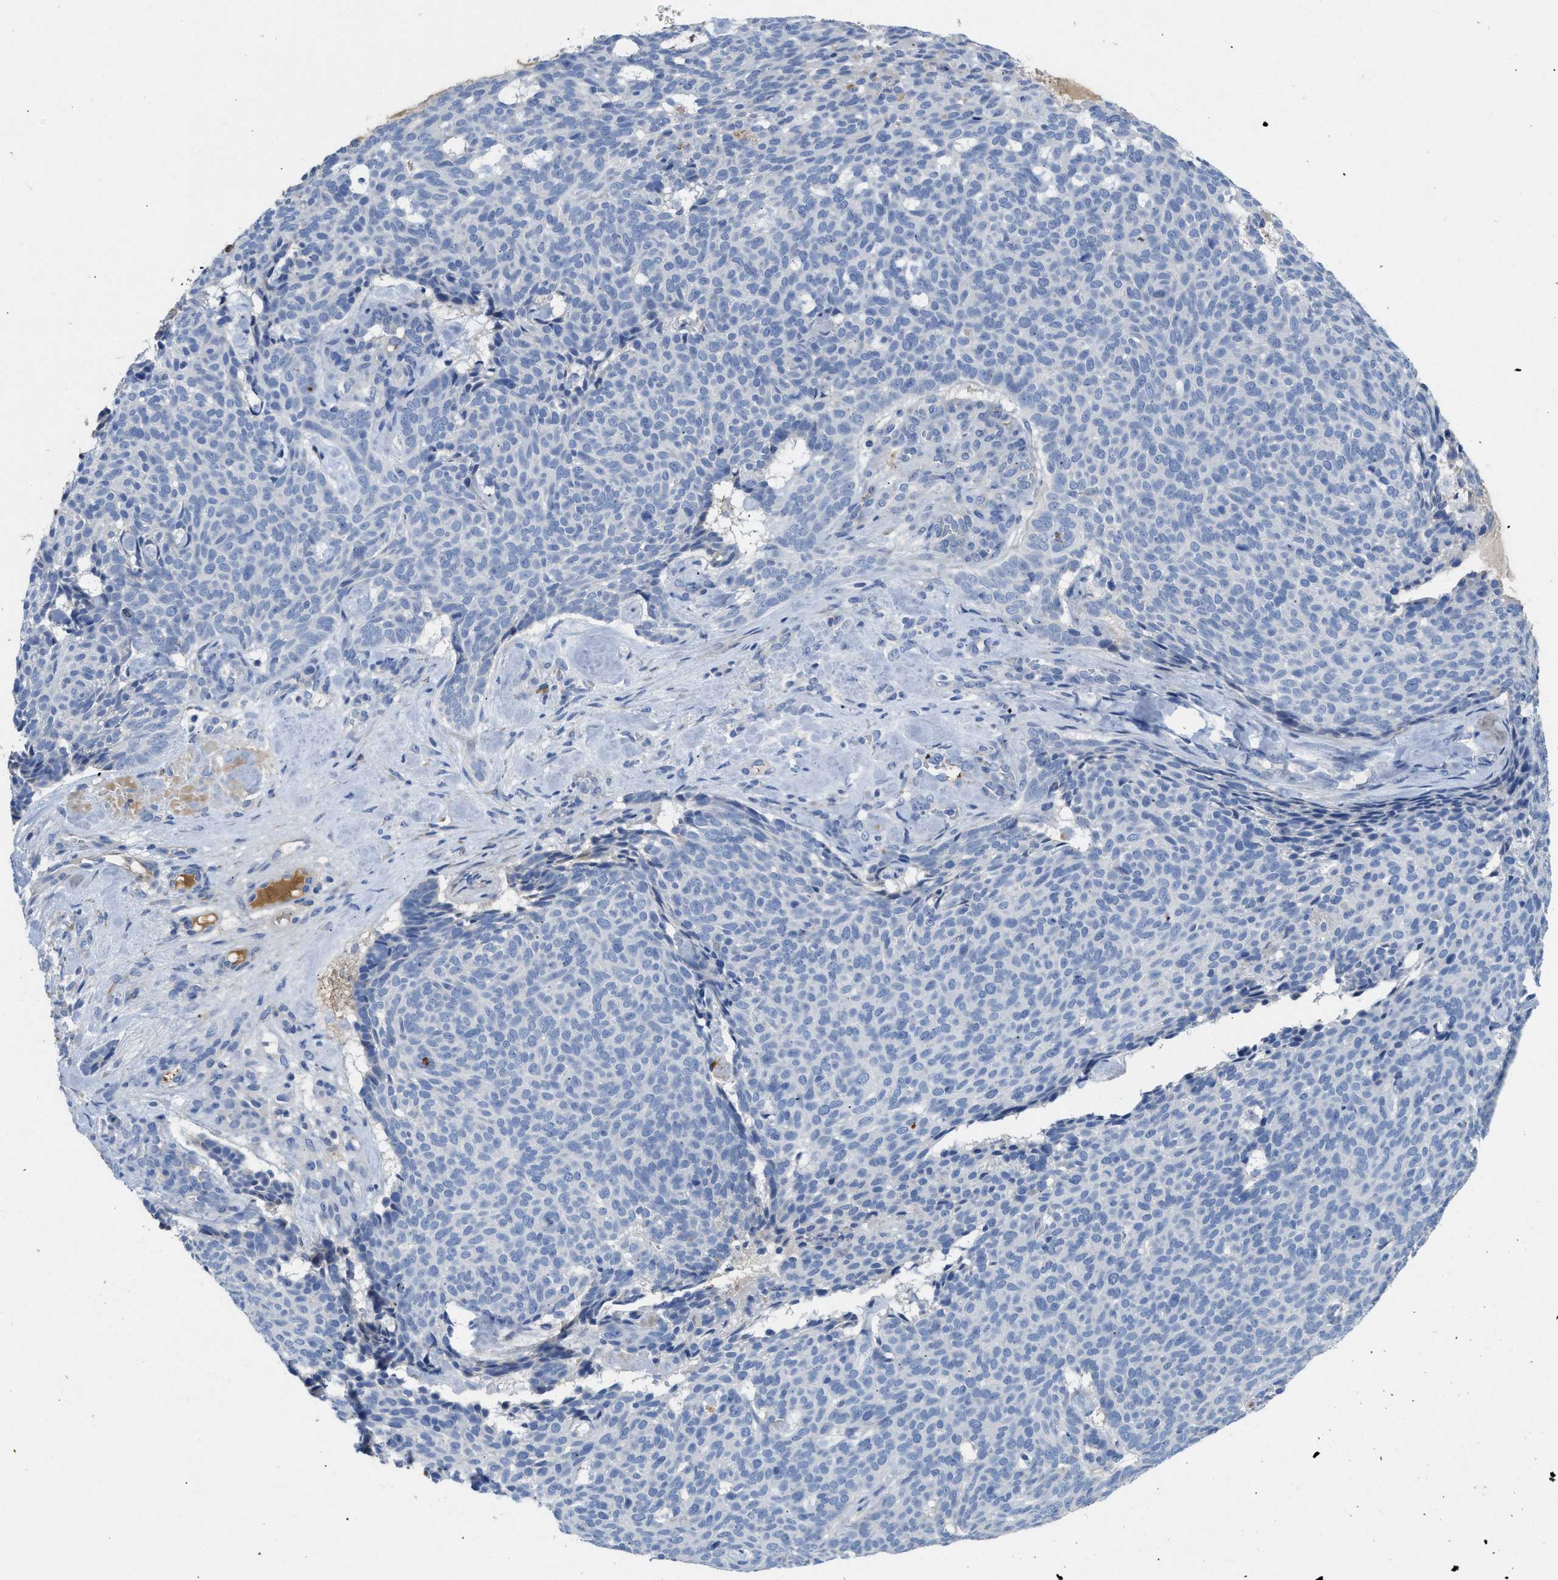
{"staining": {"intensity": "negative", "quantity": "none", "location": "none"}, "tissue": "skin cancer", "cell_type": "Tumor cells", "image_type": "cancer", "snomed": [{"axis": "morphology", "description": "Basal cell carcinoma"}, {"axis": "topography", "description": "Skin"}], "caption": "IHC of human skin basal cell carcinoma shows no expression in tumor cells.", "gene": "C1S", "patient": {"sex": "male", "age": 61}}